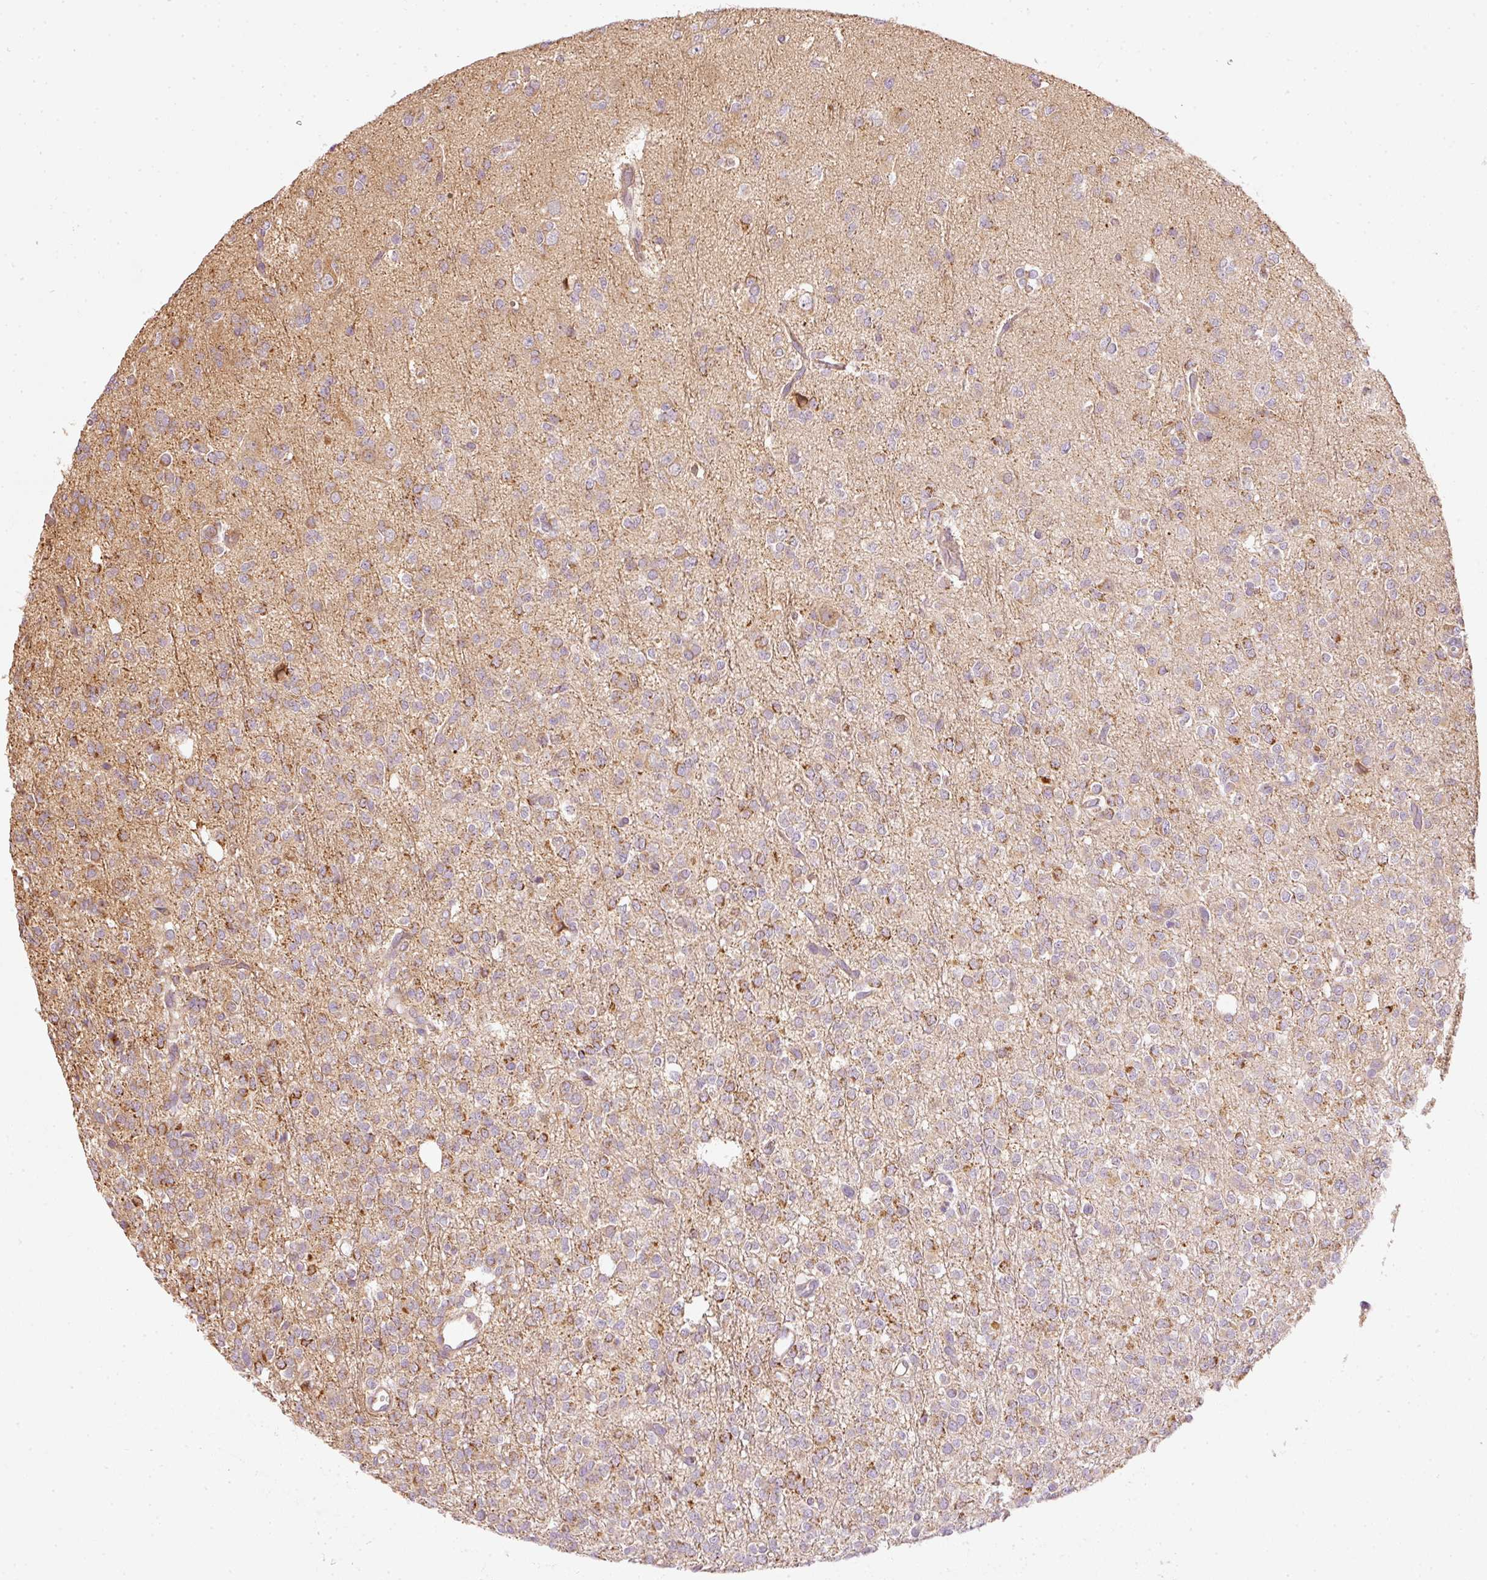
{"staining": {"intensity": "moderate", "quantity": "25%-75%", "location": "cytoplasmic/membranous"}, "tissue": "glioma", "cell_type": "Tumor cells", "image_type": "cancer", "snomed": [{"axis": "morphology", "description": "Glioma, malignant, Low grade"}, {"axis": "topography", "description": "Brain"}], "caption": "Immunohistochemical staining of human glioma shows medium levels of moderate cytoplasmic/membranous positivity in approximately 25%-75% of tumor cells. Using DAB (3,3'-diaminobenzidine) (brown) and hematoxylin (blue) stains, captured at high magnification using brightfield microscopy.", "gene": "MTHFD1L", "patient": {"sex": "female", "age": 33}}